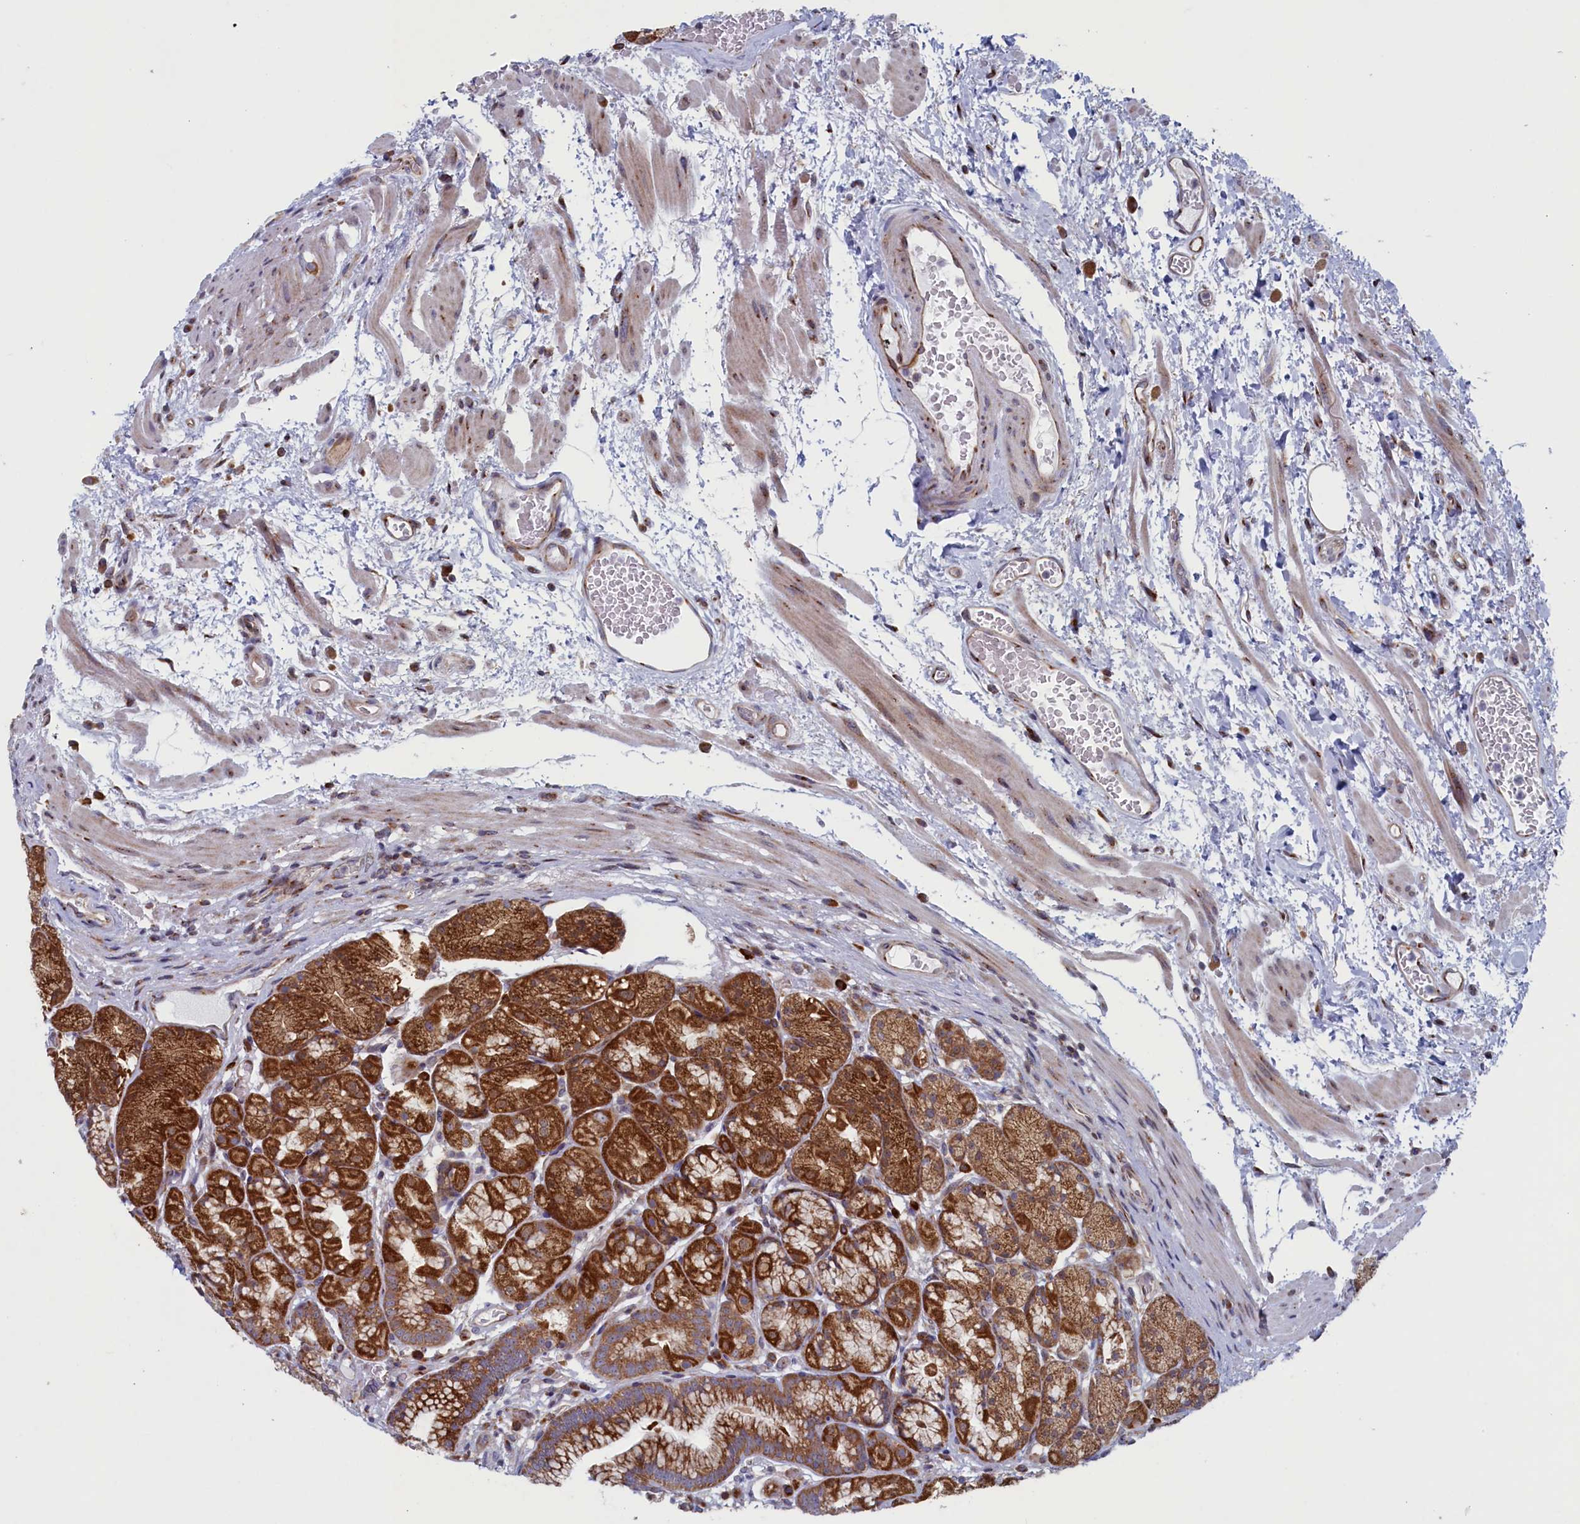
{"staining": {"intensity": "strong", "quantity": ">75%", "location": "cytoplasmic/membranous"}, "tissue": "stomach", "cell_type": "Glandular cells", "image_type": "normal", "snomed": [{"axis": "morphology", "description": "Normal tissue, NOS"}, {"axis": "topography", "description": "Stomach"}], "caption": "Immunohistochemistry (IHC) image of normal stomach stained for a protein (brown), which reveals high levels of strong cytoplasmic/membranous positivity in approximately >75% of glandular cells.", "gene": "MTFMT", "patient": {"sex": "male", "age": 63}}